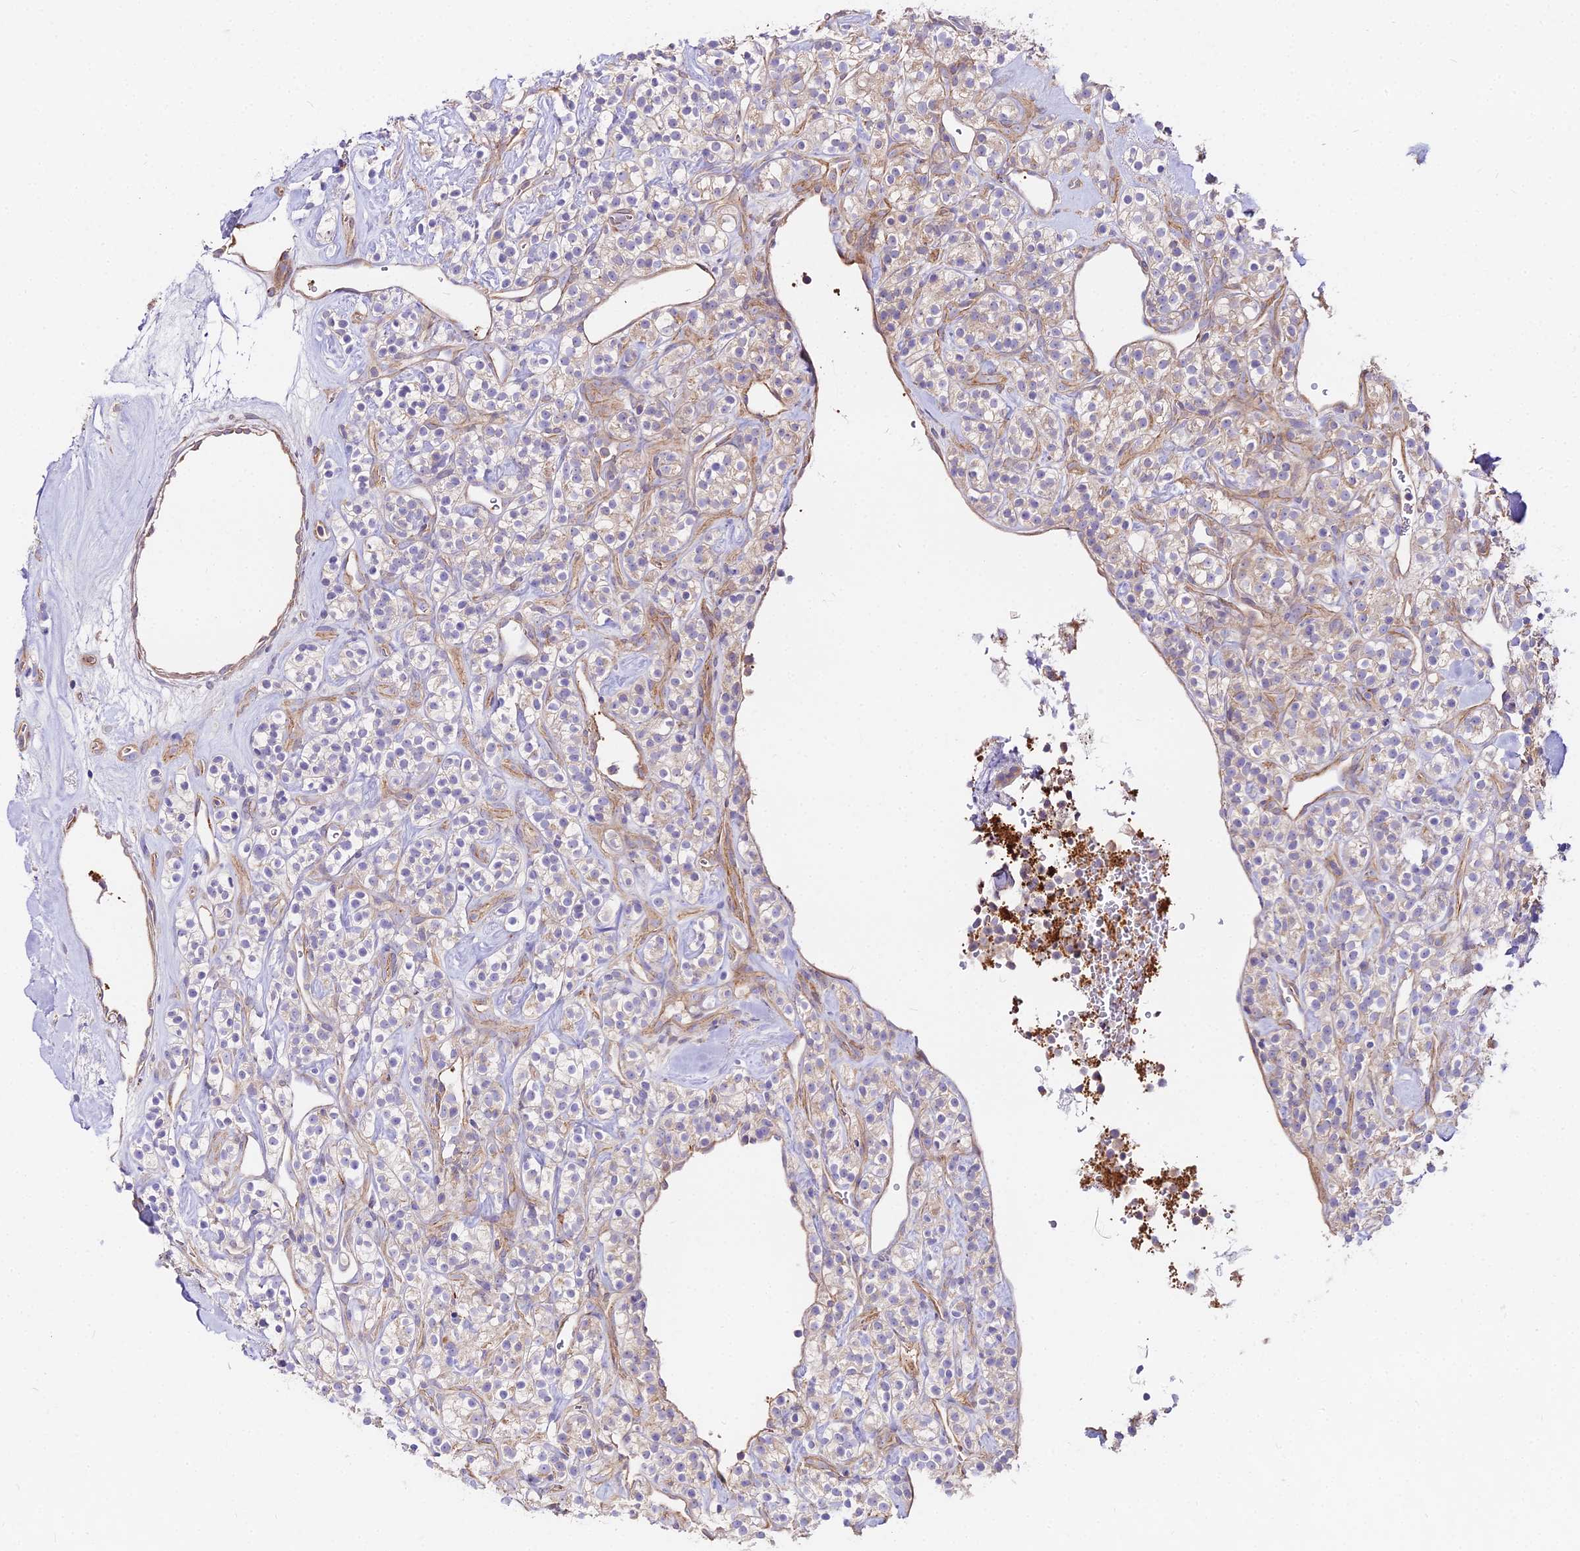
{"staining": {"intensity": "negative", "quantity": "none", "location": "none"}, "tissue": "renal cancer", "cell_type": "Tumor cells", "image_type": "cancer", "snomed": [{"axis": "morphology", "description": "Adenocarcinoma, NOS"}, {"axis": "topography", "description": "Kidney"}], "caption": "This is an IHC image of human renal adenocarcinoma. There is no positivity in tumor cells.", "gene": "GLYAT", "patient": {"sex": "male", "age": 77}}